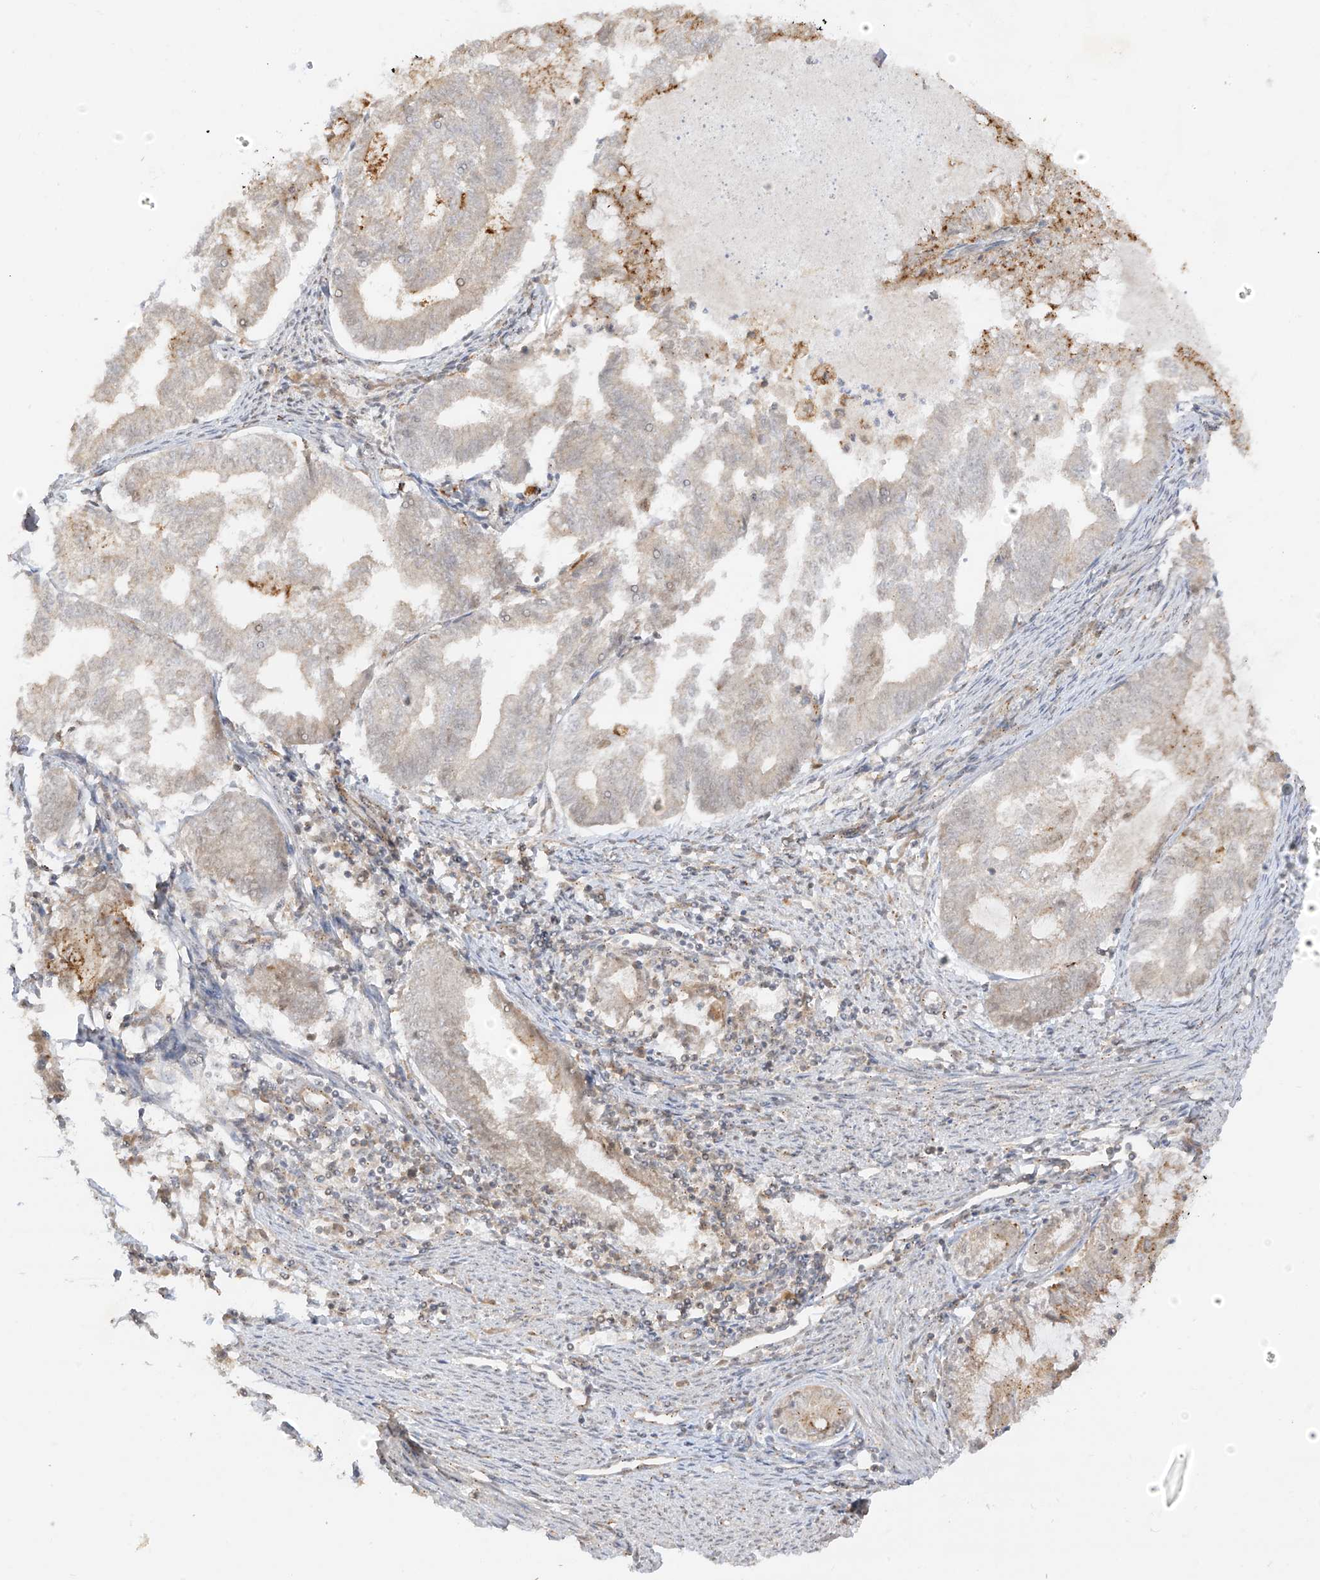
{"staining": {"intensity": "moderate", "quantity": "<25%", "location": "cytoplasmic/membranous"}, "tissue": "endometrial cancer", "cell_type": "Tumor cells", "image_type": "cancer", "snomed": [{"axis": "morphology", "description": "Adenocarcinoma, NOS"}, {"axis": "topography", "description": "Endometrium"}], "caption": "Approximately <25% of tumor cells in human endometrial adenocarcinoma exhibit moderate cytoplasmic/membranous protein staining as visualized by brown immunohistochemical staining.", "gene": "N4BP3", "patient": {"sex": "female", "age": 79}}